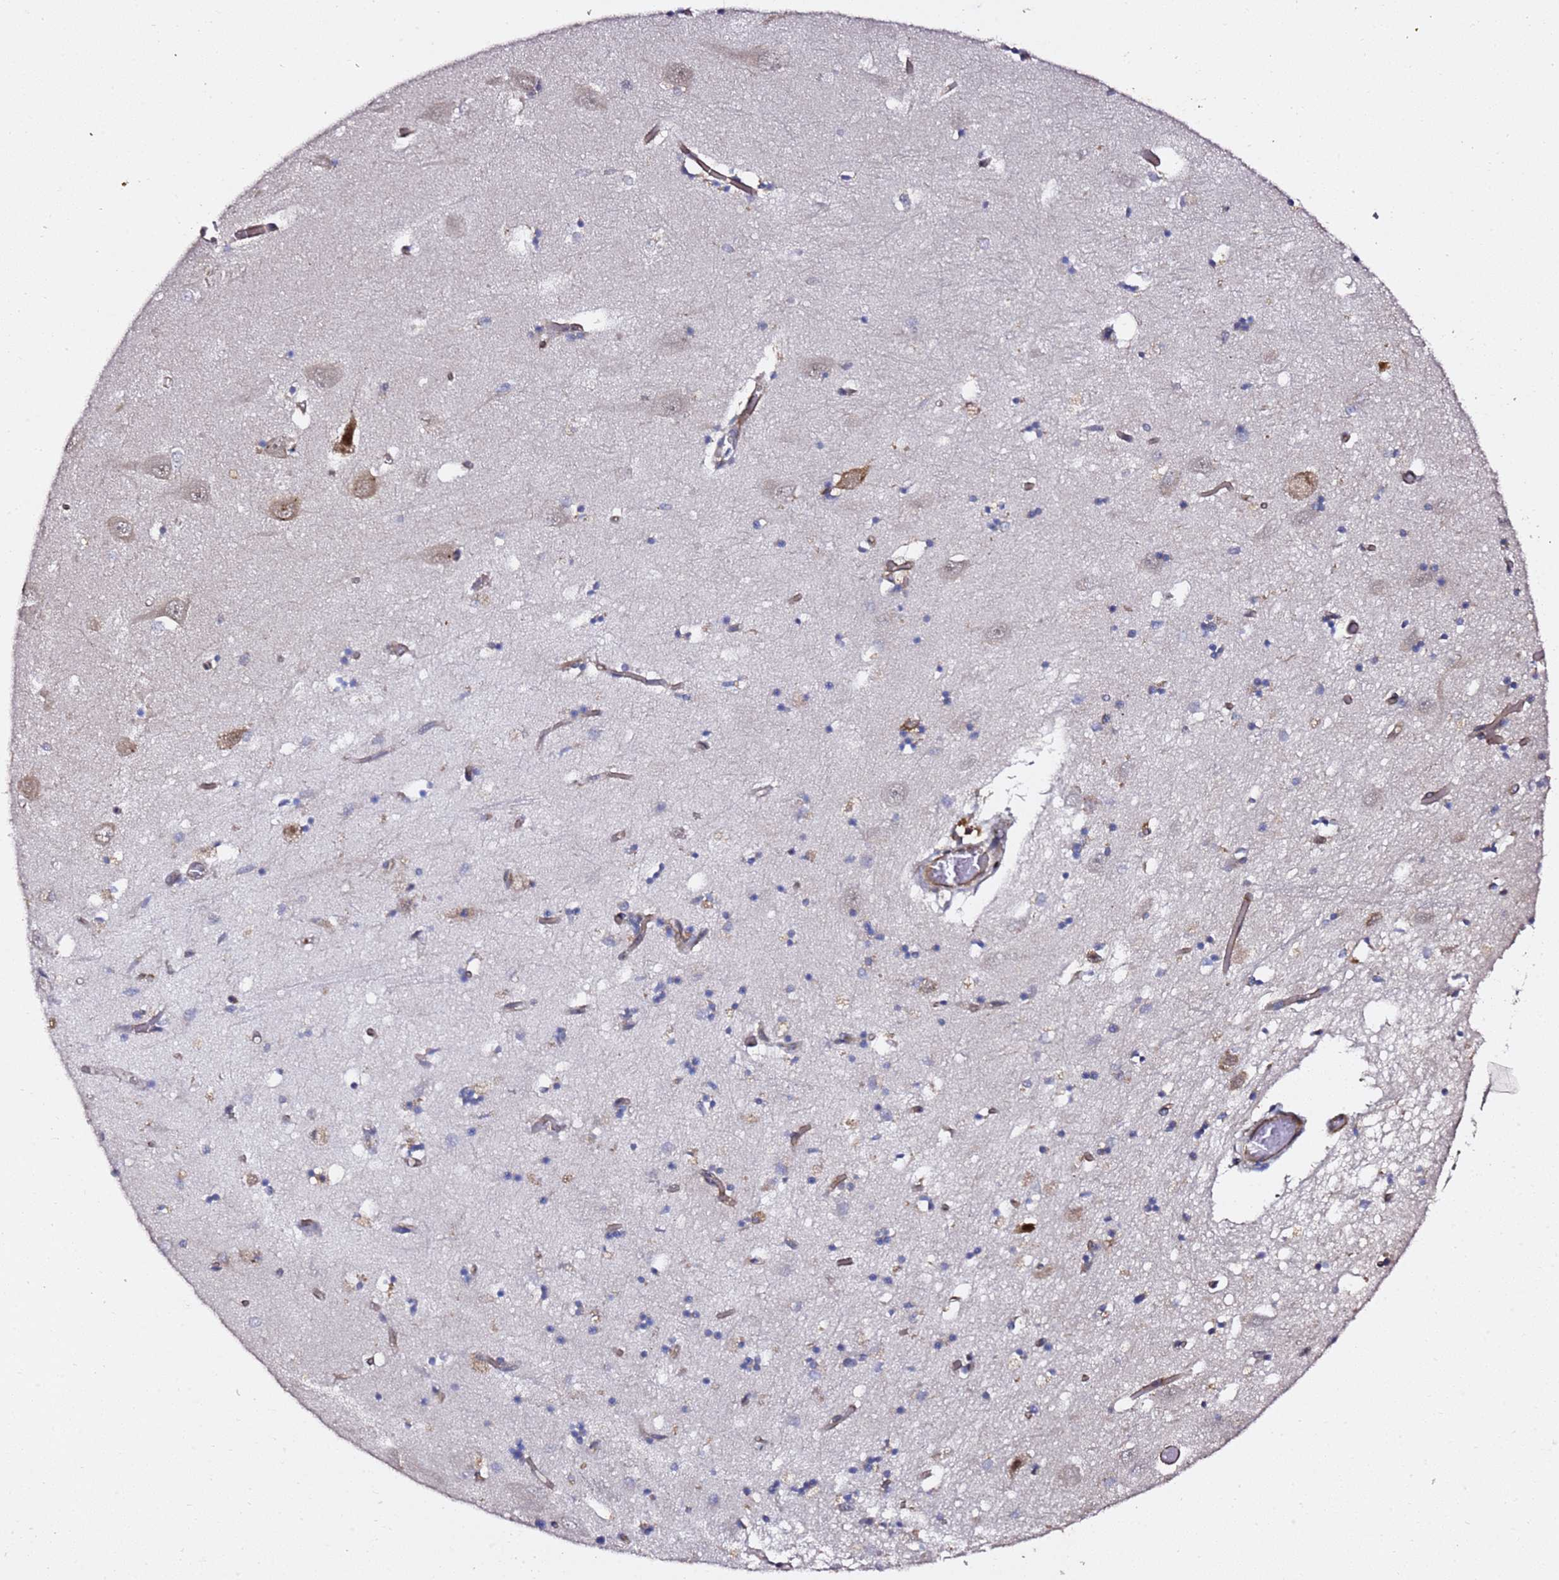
{"staining": {"intensity": "weak", "quantity": "<25%", "location": "cytoplasmic/membranous"}, "tissue": "hippocampus", "cell_type": "Glial cells", "image_type": "normal", "snomed": [{"axis": "morphology", "description": "Normal tissue, NOS"}, {"axis": "topography", "description": "Hippocampus"}], "caption": "Immunohistochemistry of unremarkable hippocampus displays no expression in glial cells.", "gene": "TPST1", "patient": {"sex": "male", "age": 70}}